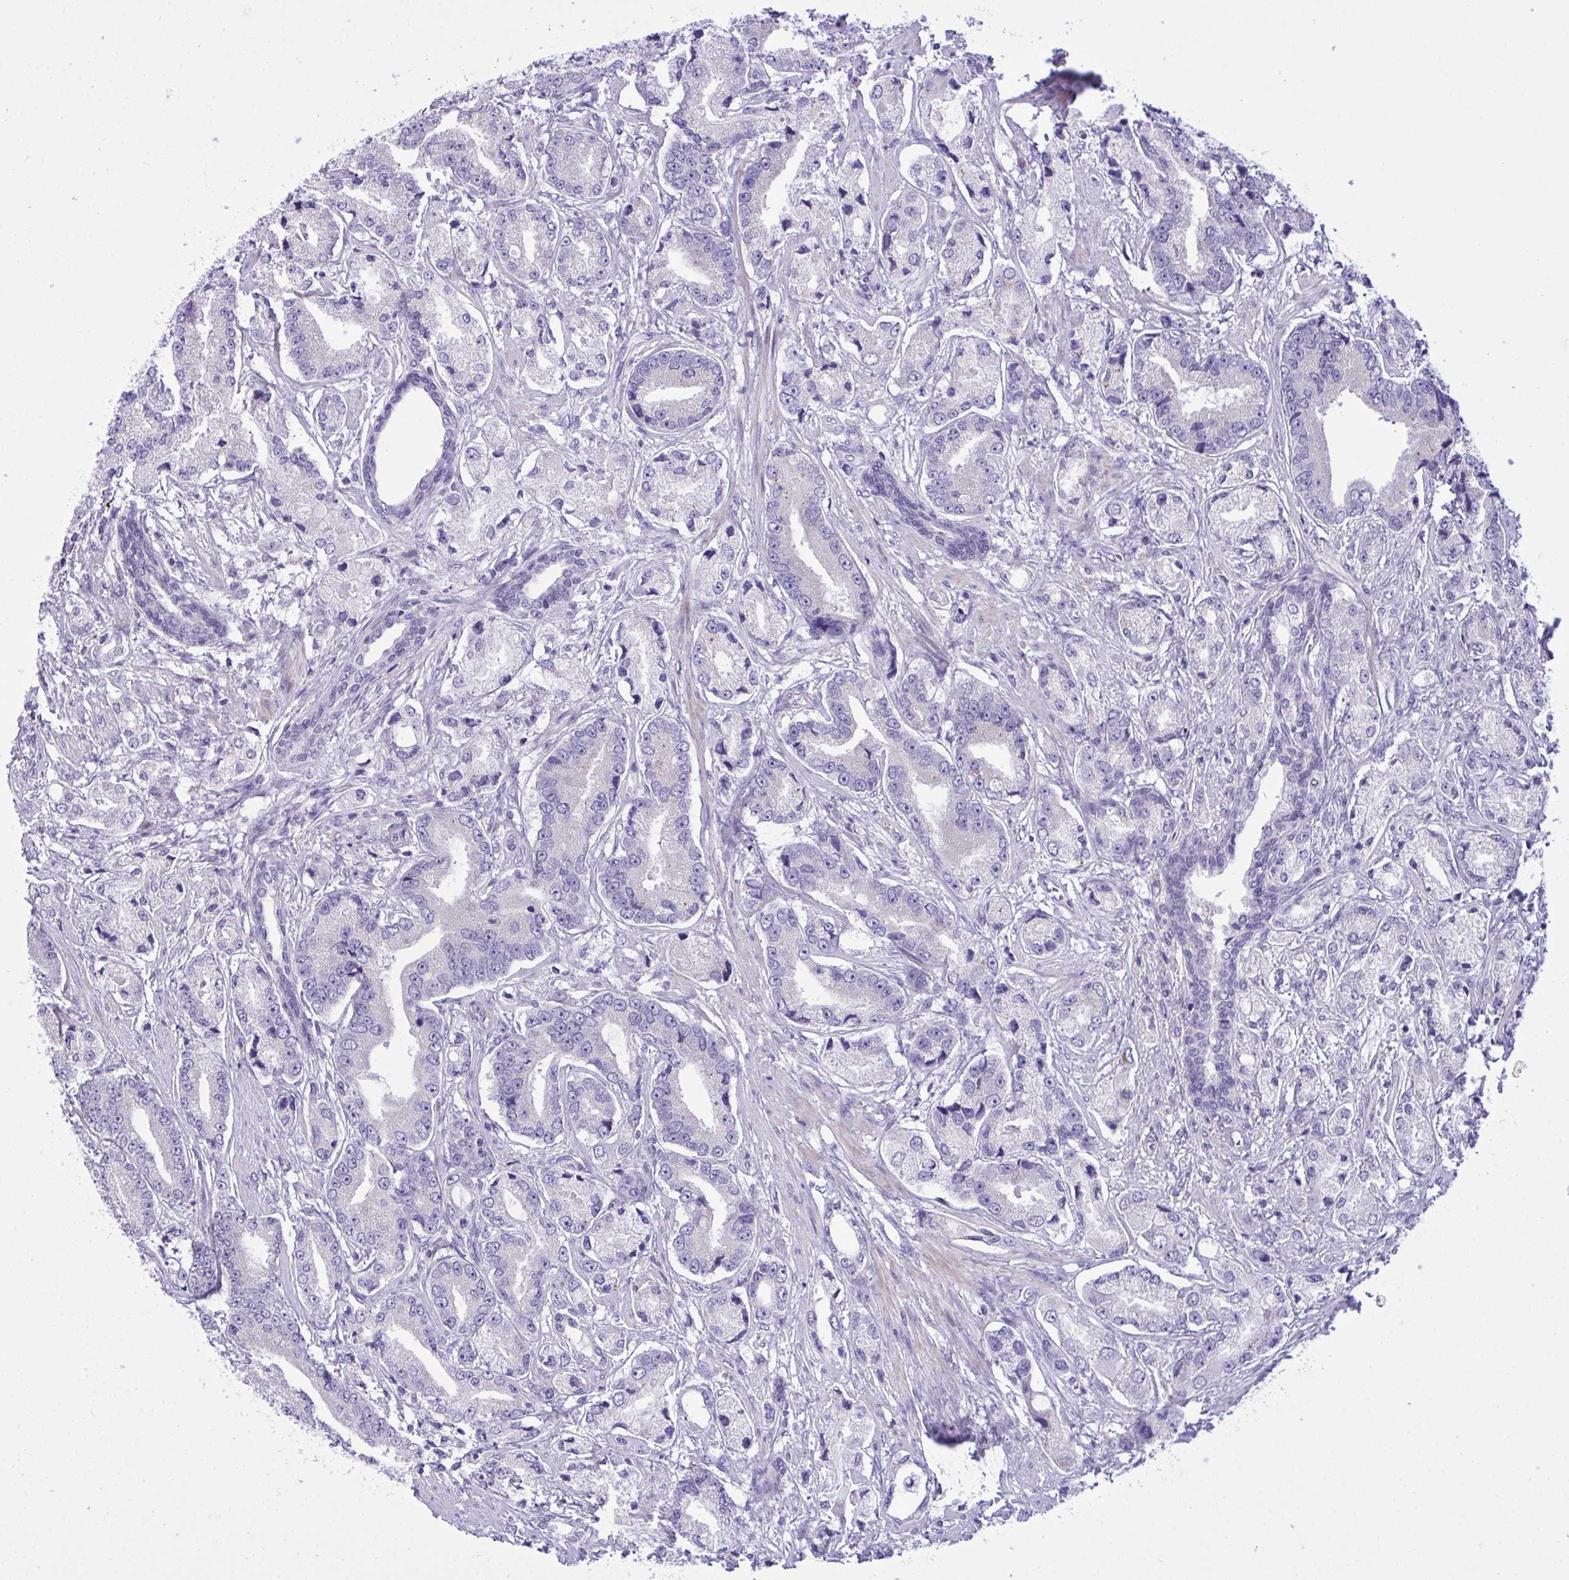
{"staining": {"intensity": "negative", "quantity": "none", "location": "none"}, "tissue": "prostate cancer", "cell_type": "Tumor cells", "image_type": "cancer", "snomed": [{"axis": "morphology", "description": "Adenocarcinoma, High grade"}, {"axis": "topography", "description": "Prostate and seminal vesicle, NOS"}], "caption": "DAB (3,3'-diaminobenzidine) immunohistochemical staining of human adenocarcinoma (high-grade) (prostate) reveals no significant expression in tumor cells.", "gene": "WDR97", "patient": {"sex": "male", "age": 61}}